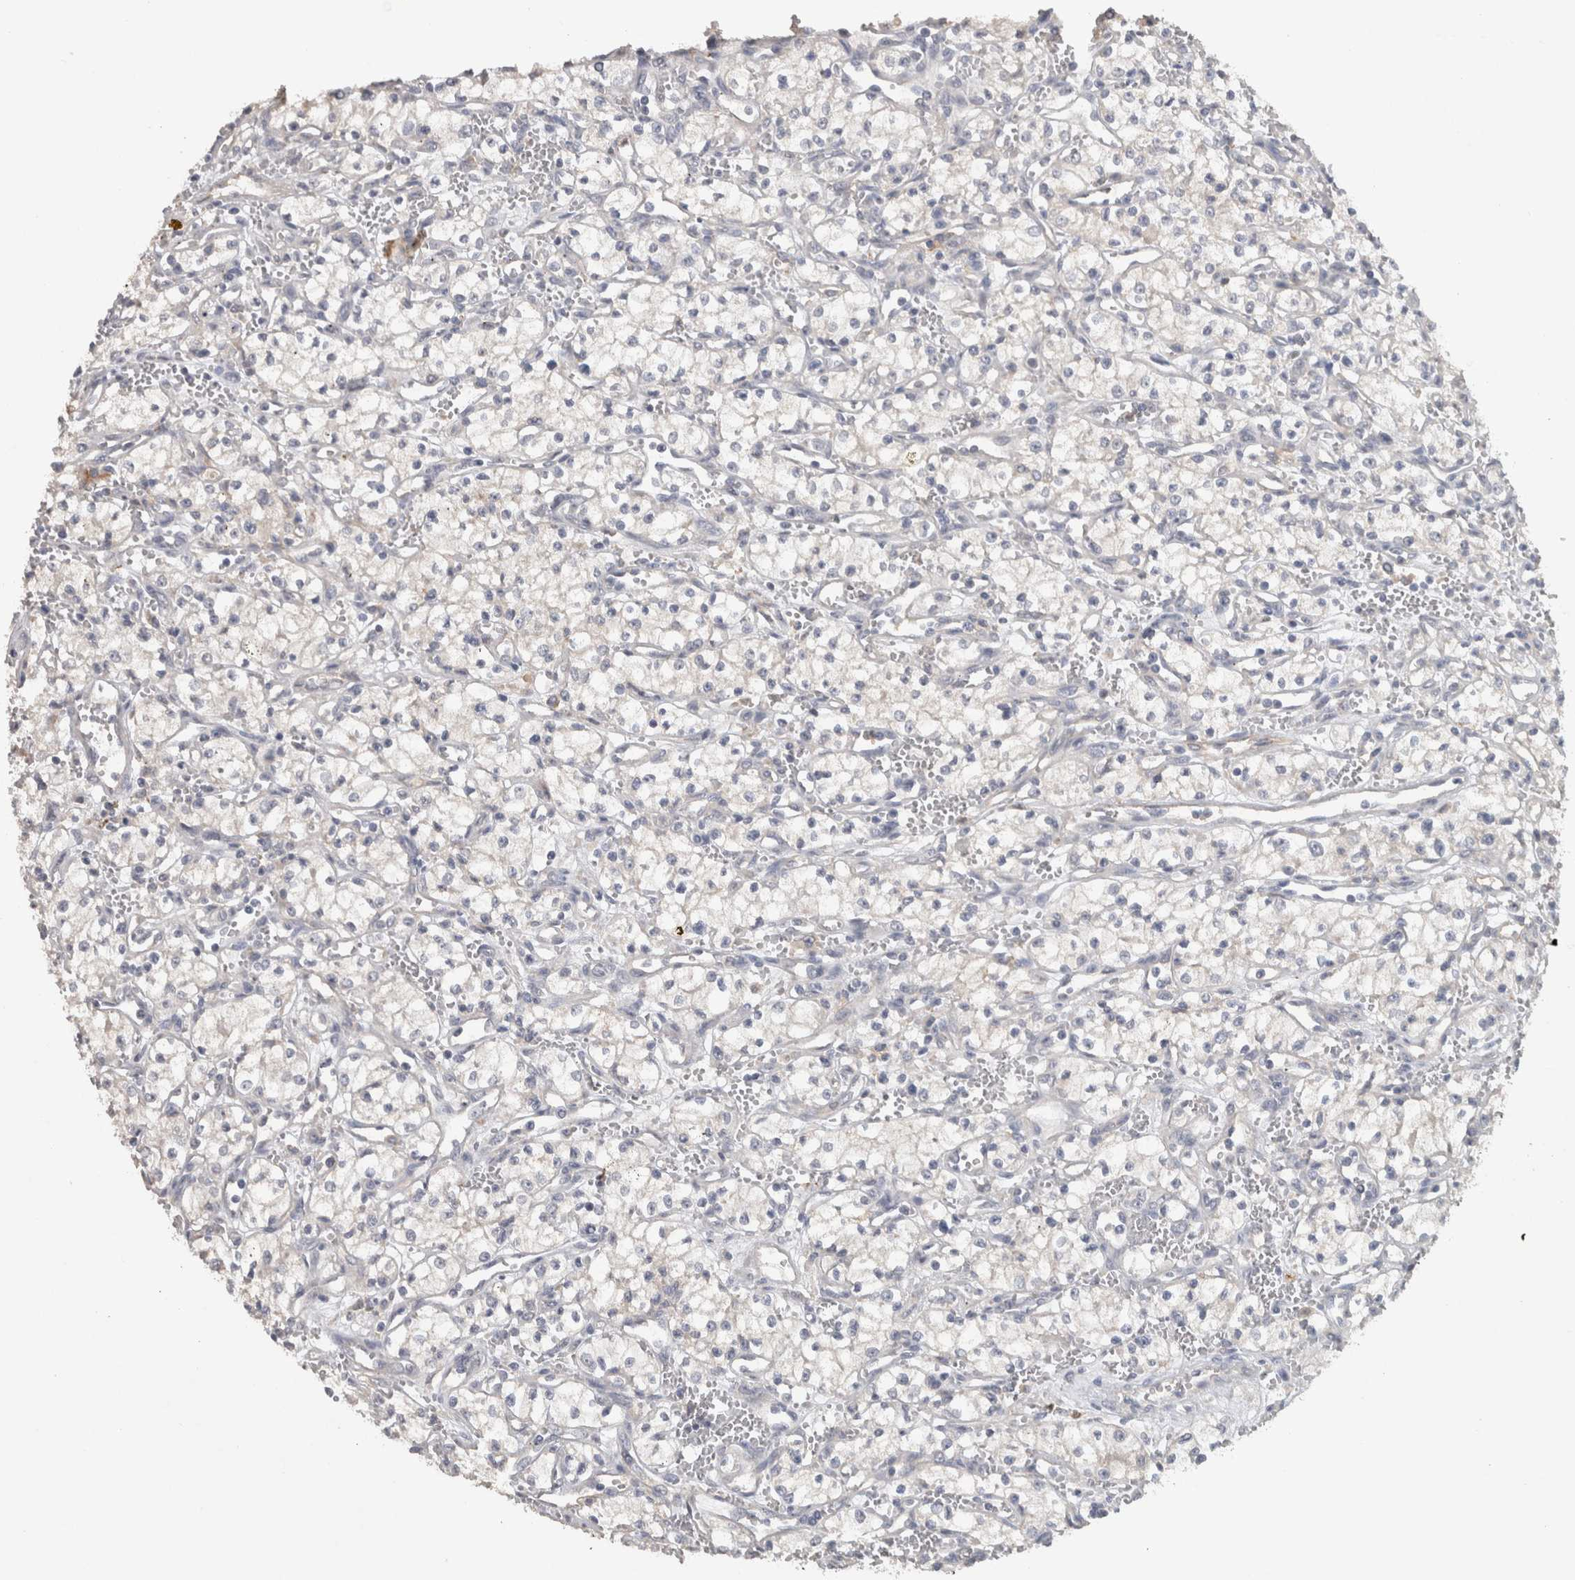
{"staining": {"intensity": "negative", "quantity": "none", "location": "none"}, "tissue": "renal cancer", "cell_type": "Tumor cells", "image_type": "cancer", "snomed": [{"axis": "morphology", "description": "Adenocarcinoma, NOS"}, {"axis": "topography", "description": "Kidney"}], "caption": "Renal adenocarcinoma was stained to show a protein in brown. There is no significant expression in tumor cells.", "gene": "HEXD", "patient": {"sex": "male", "age": 59}}